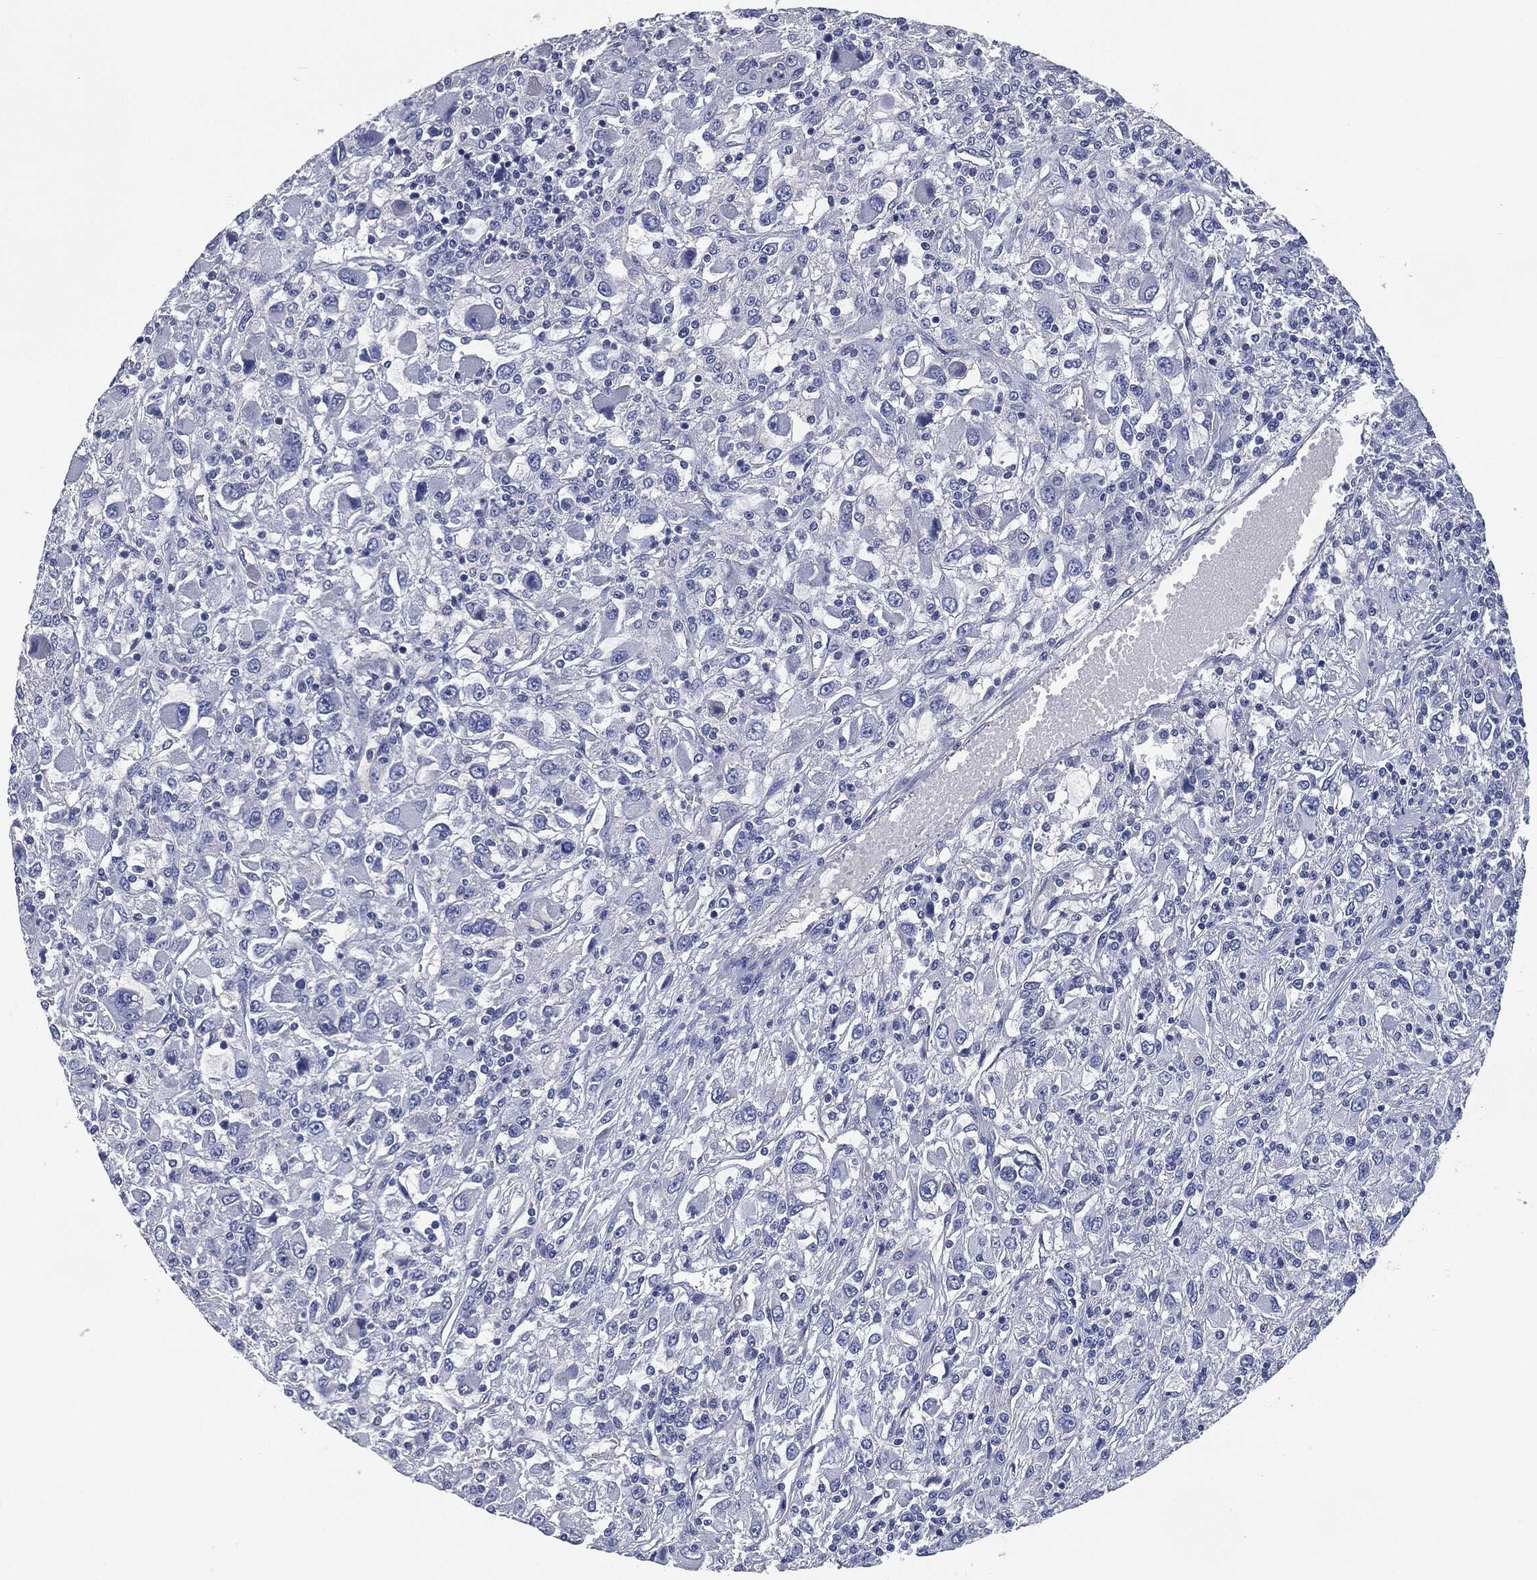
{"staining": {"intensity": "negative", "quantity": "none", "location": "none"}, "tissue": "renal cancer", "cell_type": "Tumor cells", "image_type": "cancer", "snomed": [{"axis": "morphology", "description": "Adenocarcinoma, NOS"}, {"axis": "topography", "description": "Kidney"}], "caption": "This is a photomicrograph of IHC staining of renal adenocarcinoma, which shows no positivity in tumor cells. The staining was performed using DAB to visualize the protein expression in brown, while the nuclei were stained in blue with hematoxylin (Magnification: 20x).", "gene": "CD27", "patient": {"sex": "female", "age": 67}}